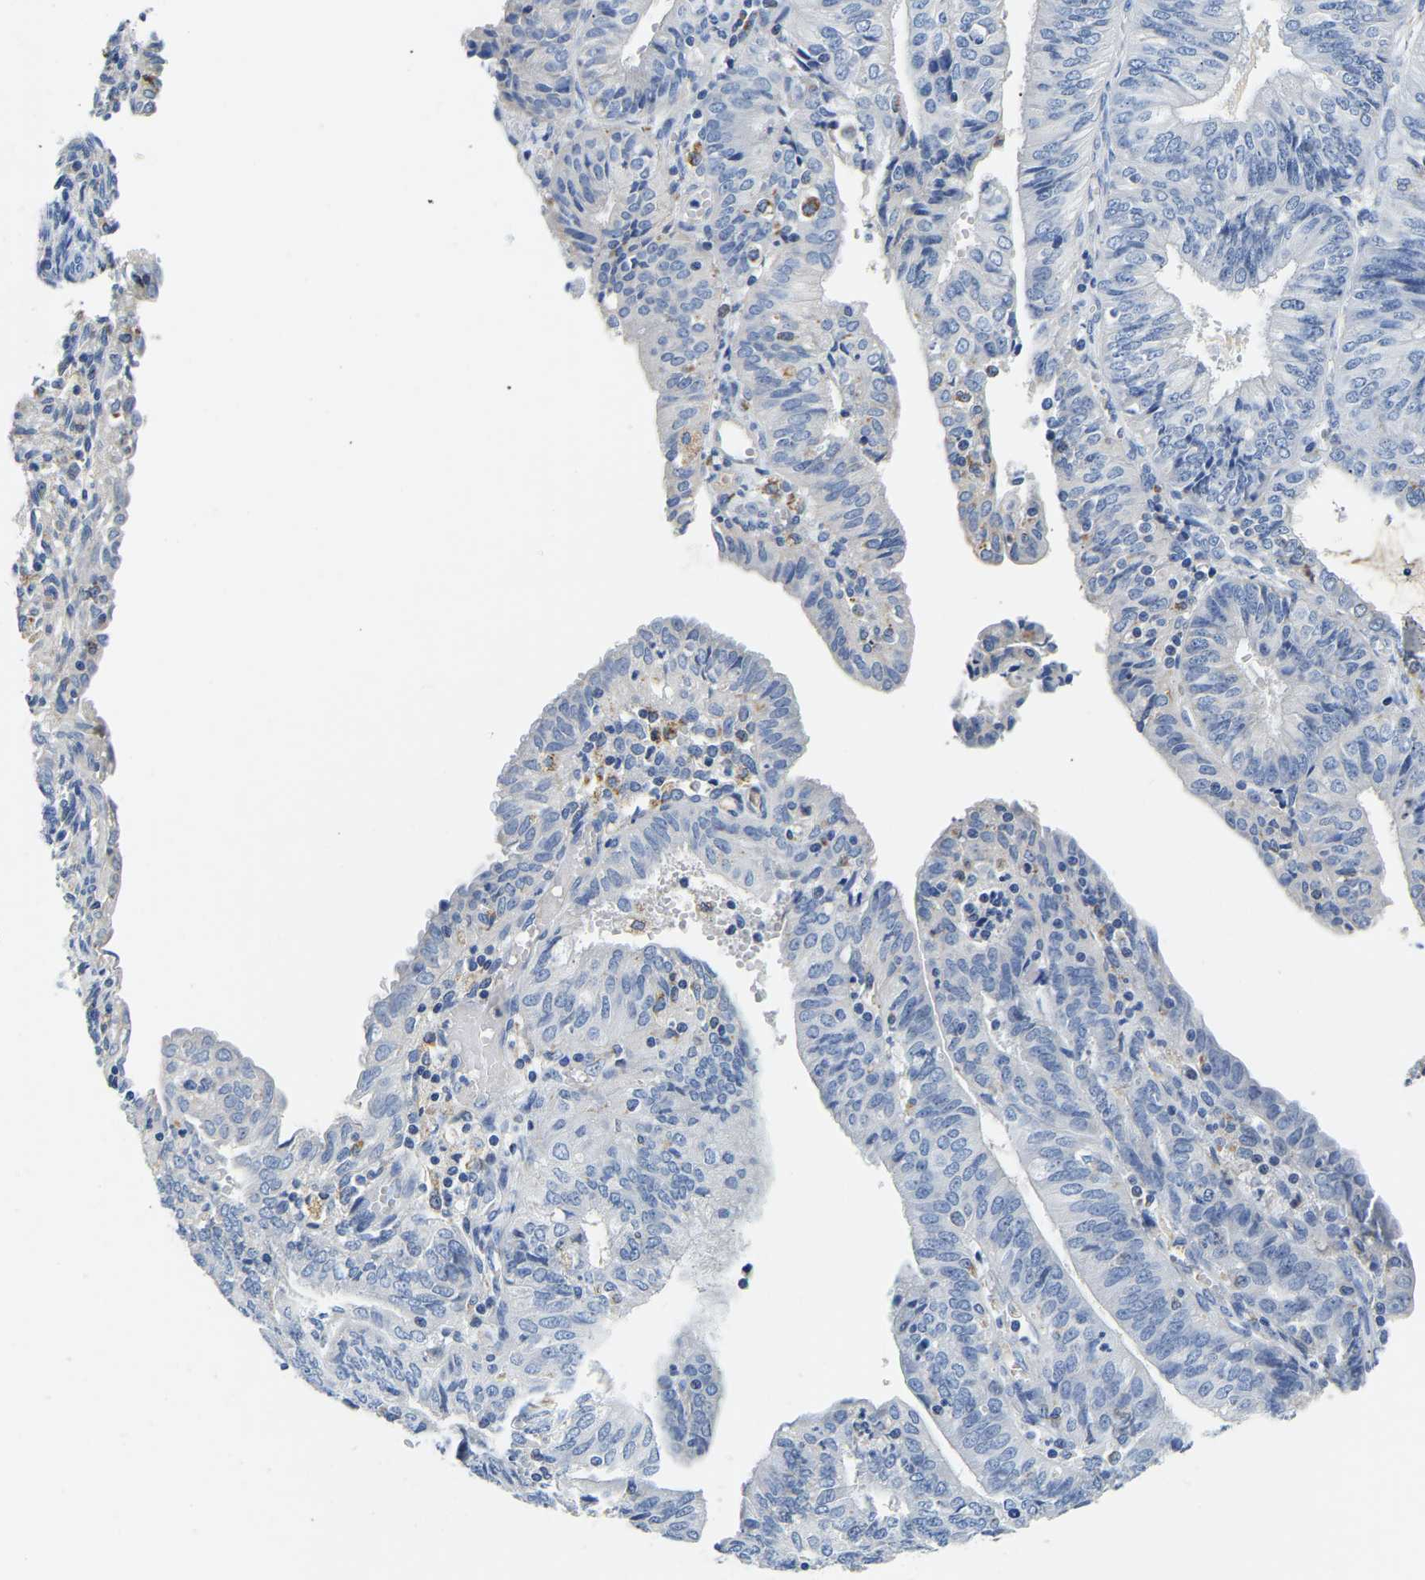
{"staining": {"intensity": "negative", "quantity": "none", "location": "none"}, "tissue": "endometrial cancer", "cell_type": "Tumor cells", "image_type": "cancer", "snomed": [{"axis": "morphology", "description": "Adenocarcinoma, NOS"}, {"axis": "topography", "description": "Endometrium"}], "caption": "Immunohistochemistry (IHC) micrograph of human endometrial cancer stained for a protein (brown), which demonstrates no expression in tumor cells.", "gene": "PCK2", "patient": {"sex": "female", "age": 58}}